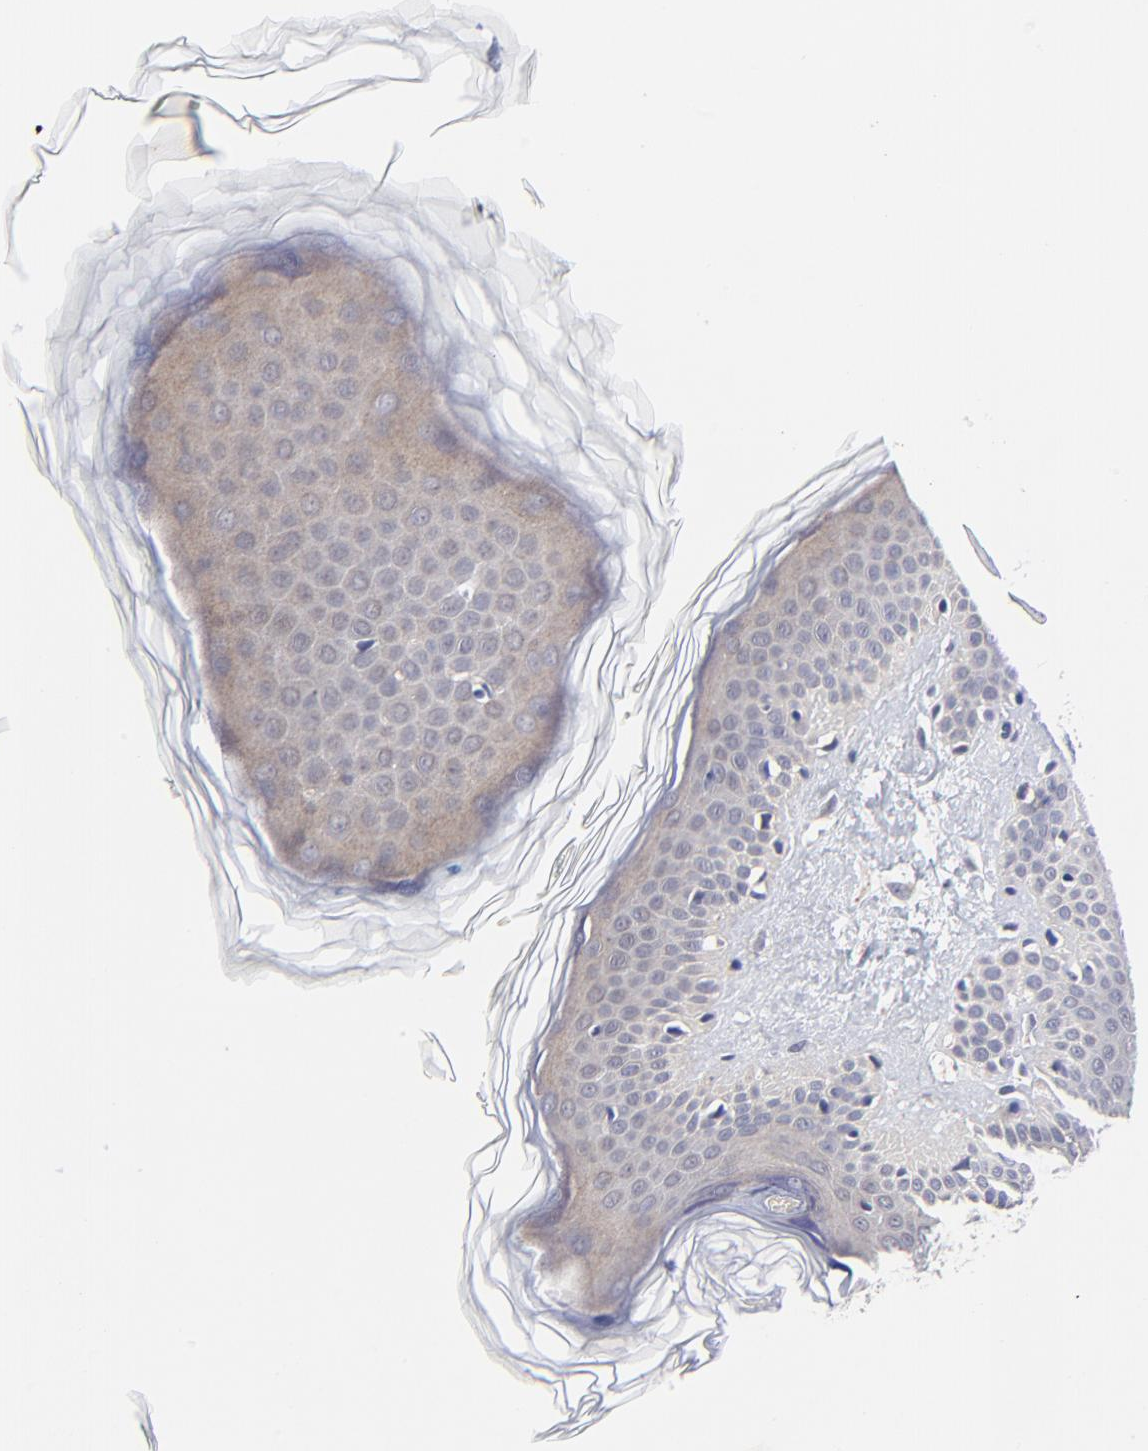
{"staining": {"intensity": "negative", "quantity": "none", "location": "none"}, "tissue": "skin", "cell_type": "Fibroblasts", "image_type": "normal", "snomed": [{"axis": "morphology", "description": "Normal tissue, NOS"}, {"axis": "topography", "description": "Skin"}], "caption": "Immunohistochemical staining of normal skin displays no significant staining in fibroblasts.", "gene": "FBXL12", "patient": {"sex": "female", "age": 56}}